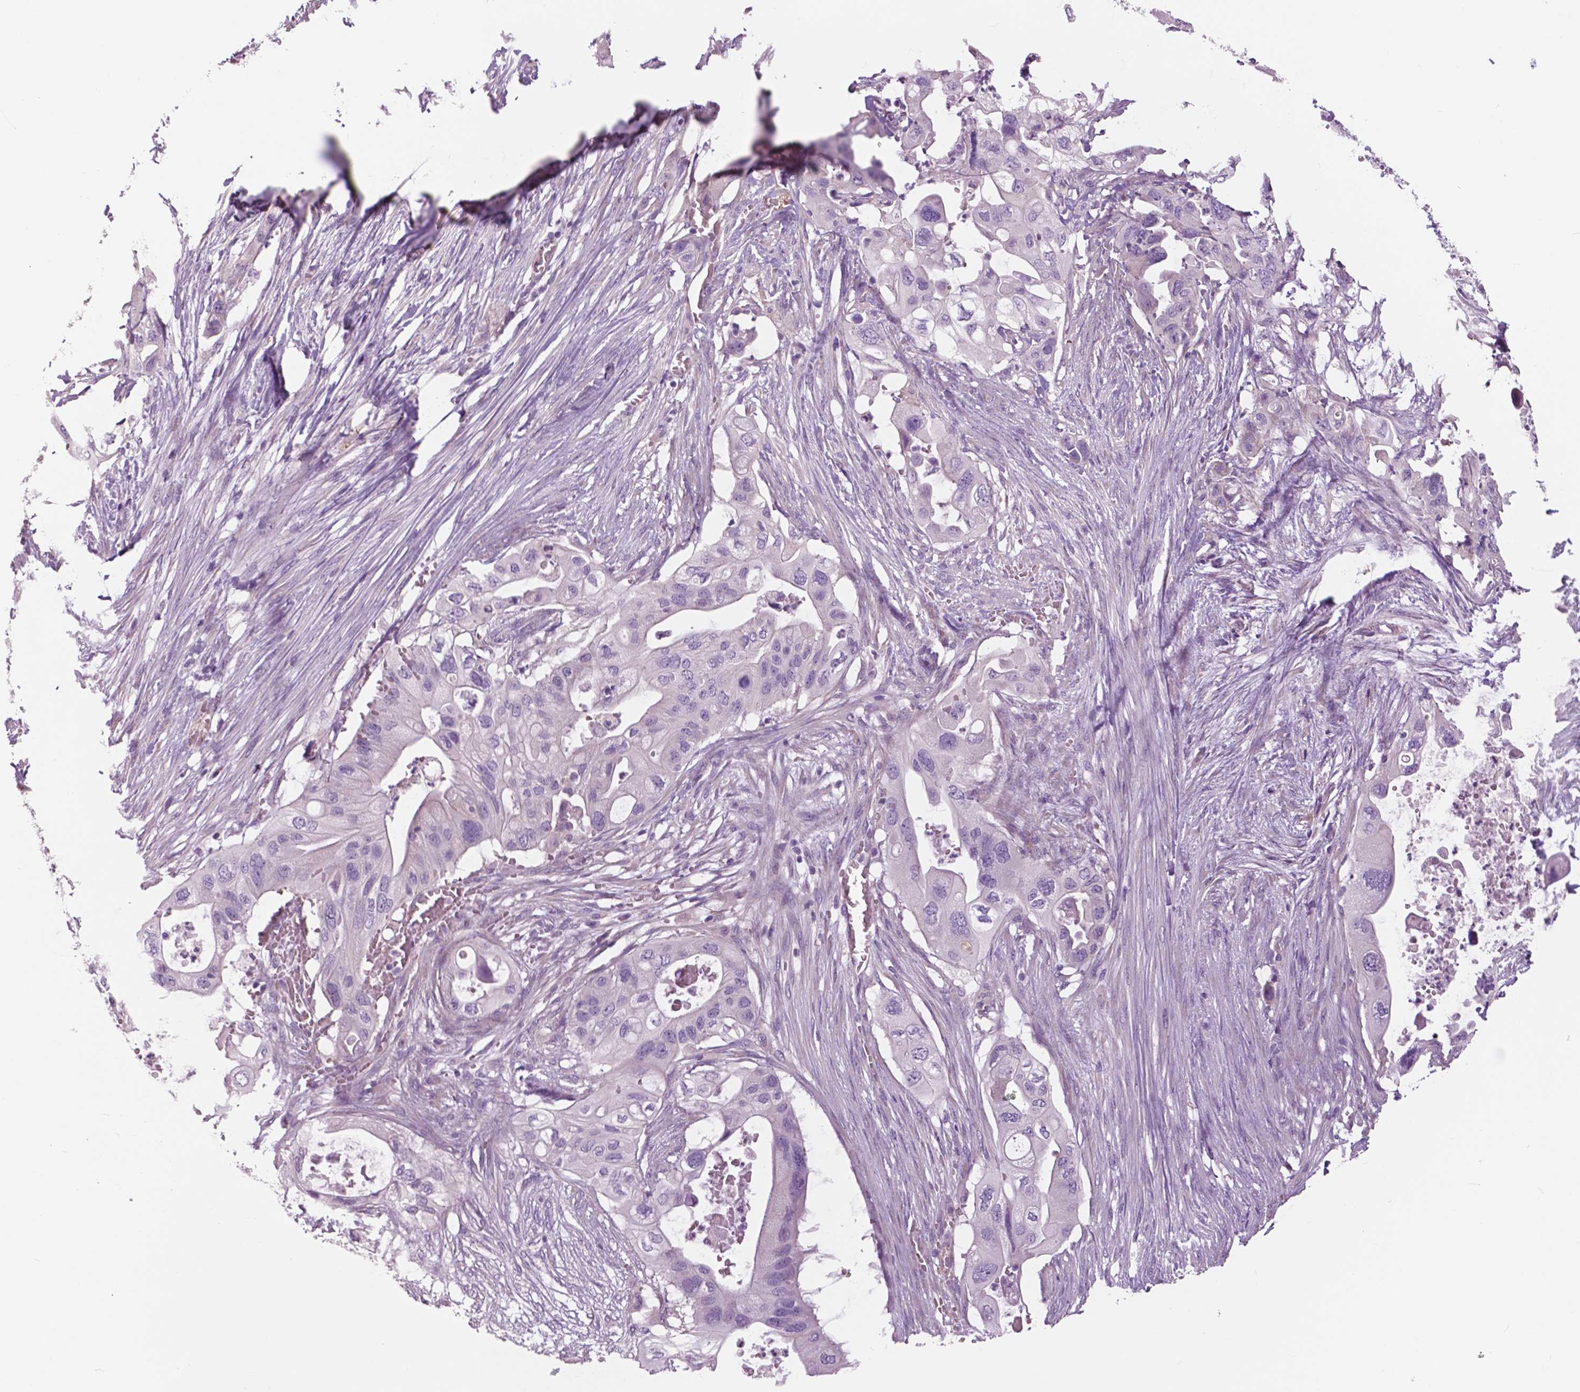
{"staining": {"intensity": "negative", "quantity": "none", "location": "none"}, "tissue": "pancreatic cancer", "cell_type": "Tumor cells", "image_type": "cancer", "snomed": [{"axis": "morphology", "description": "Adenocarcinoma, NOS"}, {"axis": "topography", "description": "Pancreas"}], "caption": "Adenocarcinoma (pancreatic) was stained to show a protein in brown. There is no significant staining in tumor cells.", "gene": "SERPINI1", "patient": {"sex": "female", "age": 72}}